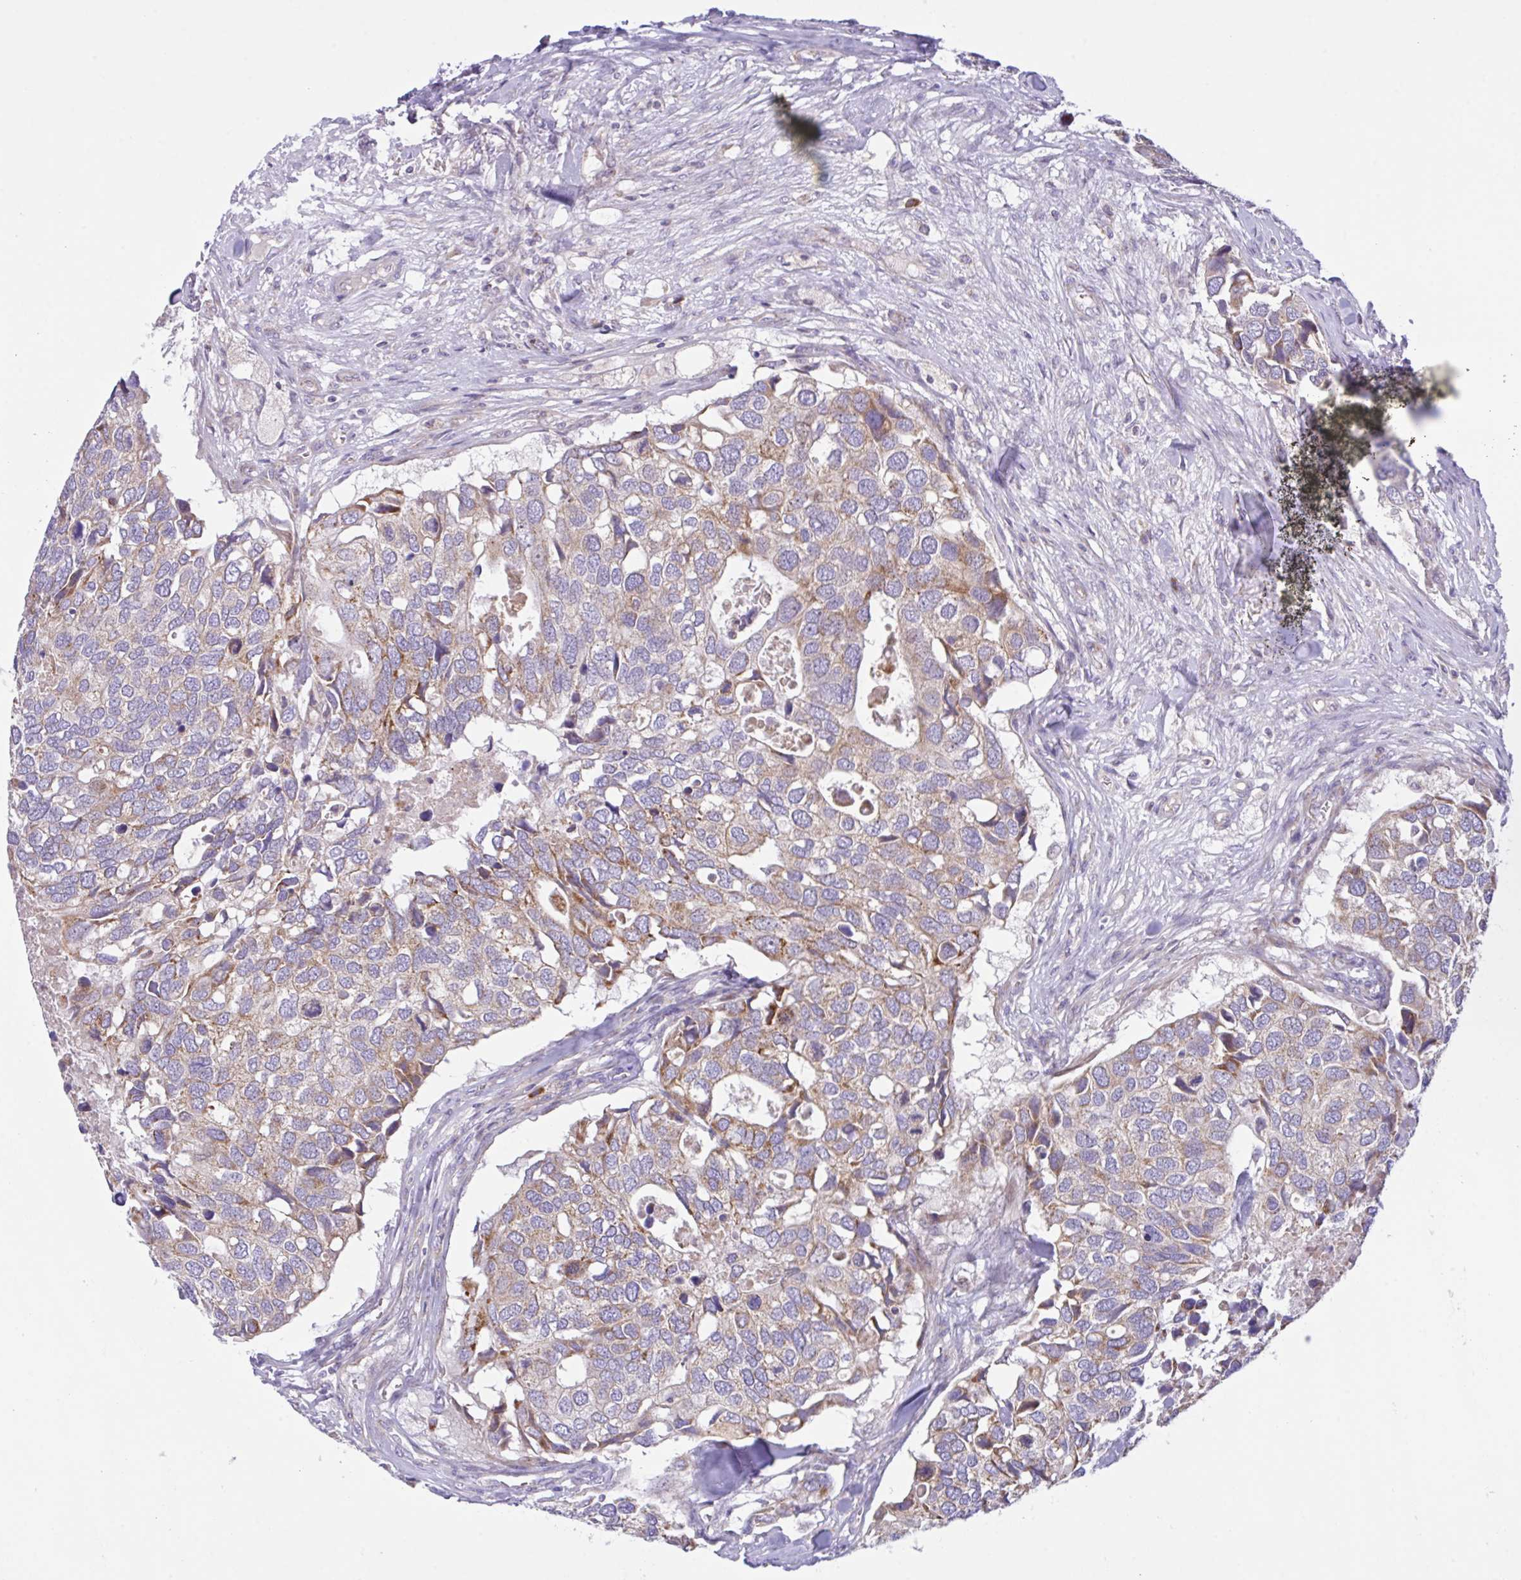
{"staining": {"intensity": "moderate", "quantity": "25%-75%", "location": "cytoplasmic/membranous"}, "tissue": "breast cancer", "cell_type": "Tumor cells", "image_type": "cancer", "snomed": [{"axis": "morphology", "description": "Duct carcinoma"}, {"axis": "topography", "description": "Breast"}], "caption": "Breast cancer stained with a brown dye reveals moderate cytoplasmic/membranous positive positivity in approximately 25%-75% of tumor cells.", "gene": "CHDH", "patient": {"sex": "female", "age": 83}}